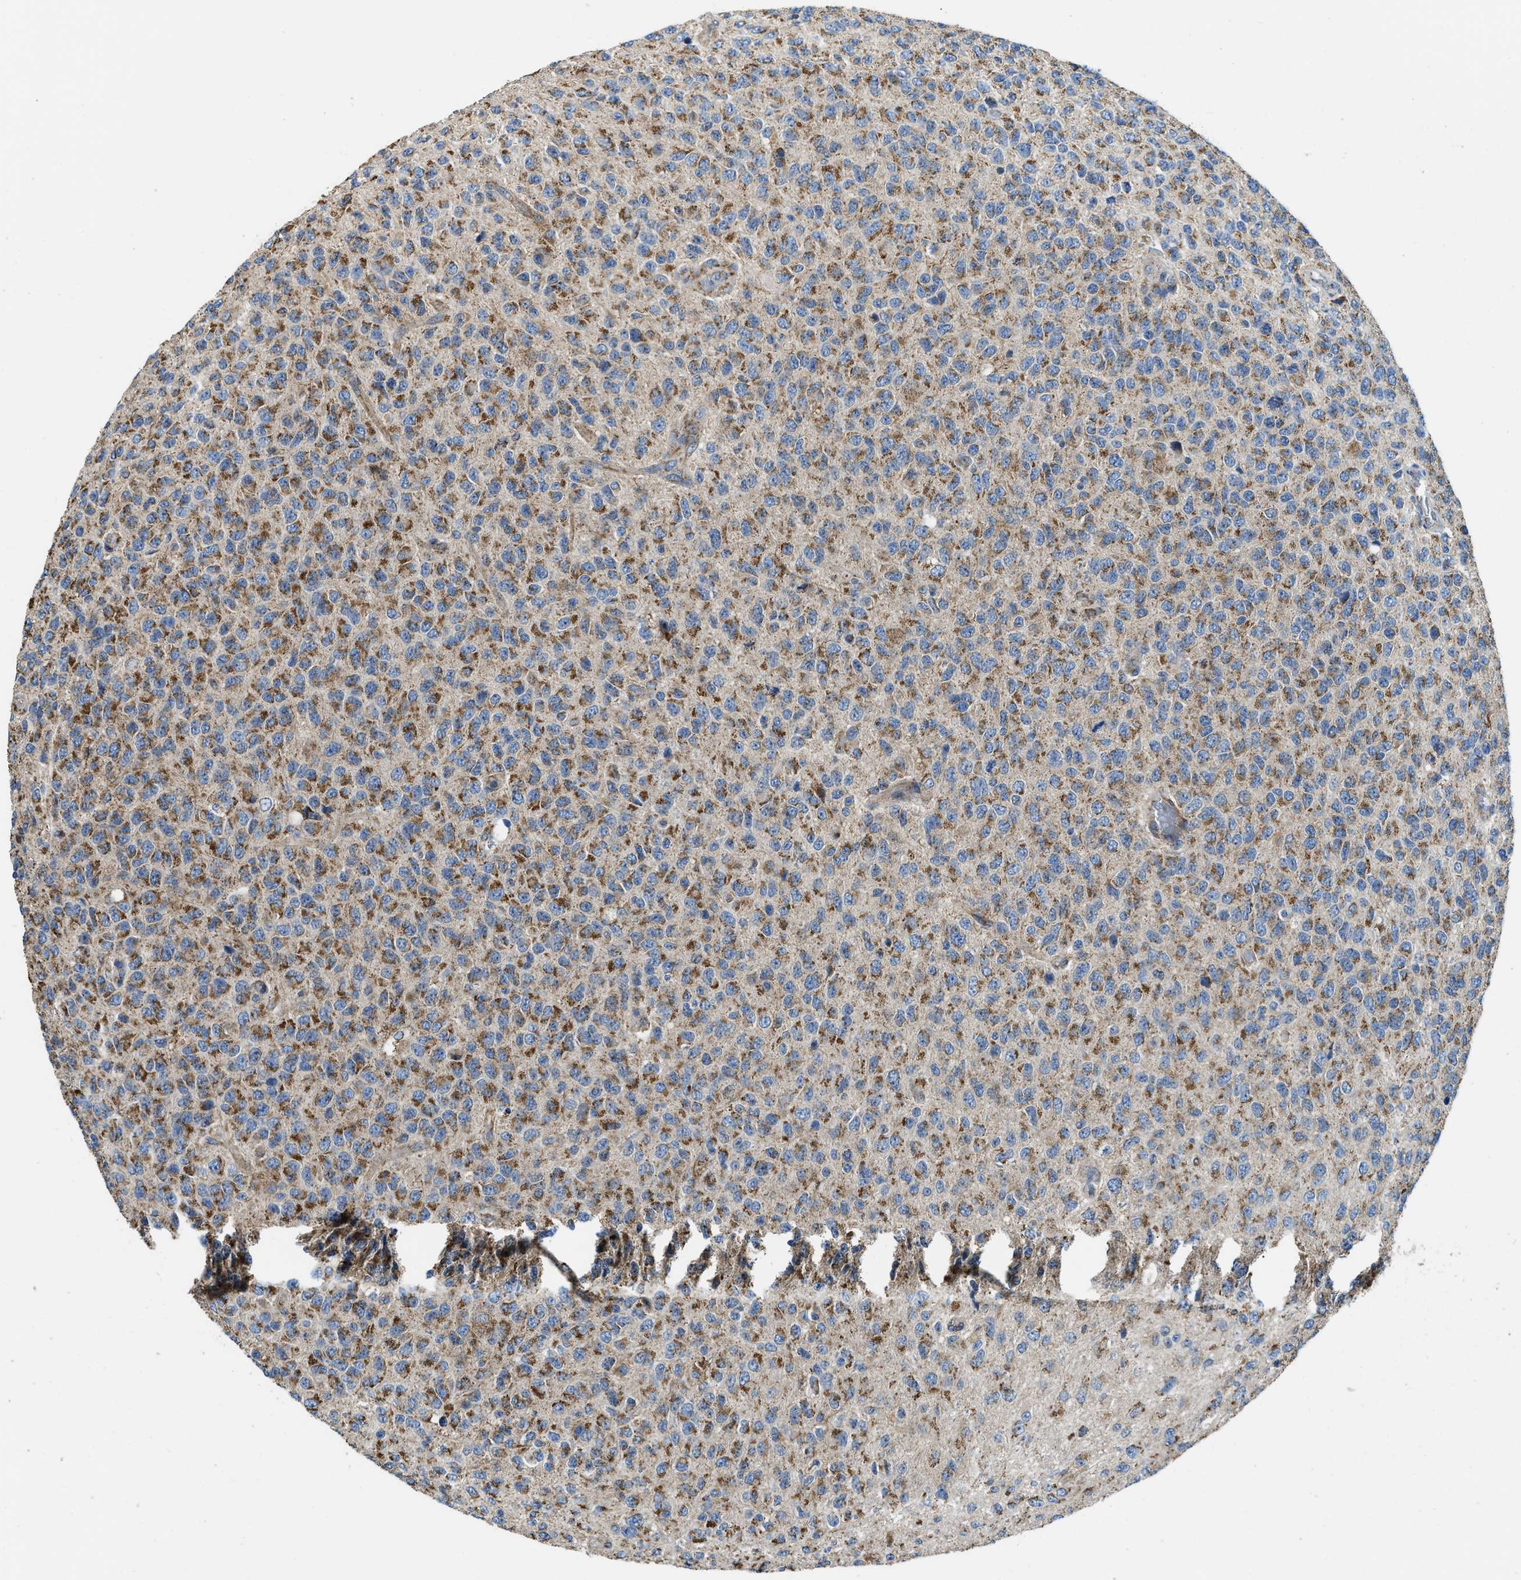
{"staining": {"intensity": "strong", "quantity": ">75%", "location": "cytoplasmic/membranous"}, "tissue": "glioma", "cell_type": "Tumor cells", "image_type": "cancer", "snomed": [{"axis": "morphology", "description": "Glioma, malignant, High grade"}, {"axis": "topography", "description": "pancreas cauda"}], "caption": "High-grade glioma (malignant) stained for a protein shows strong cytoplasmic/membranous positivity in tumor cells. (DAB (3,3'-diaminobenzidine) IHC with brightfield microscopy, high magnification).", "gene": "STK33", "patient": {"sex": "male", "age": 60}}